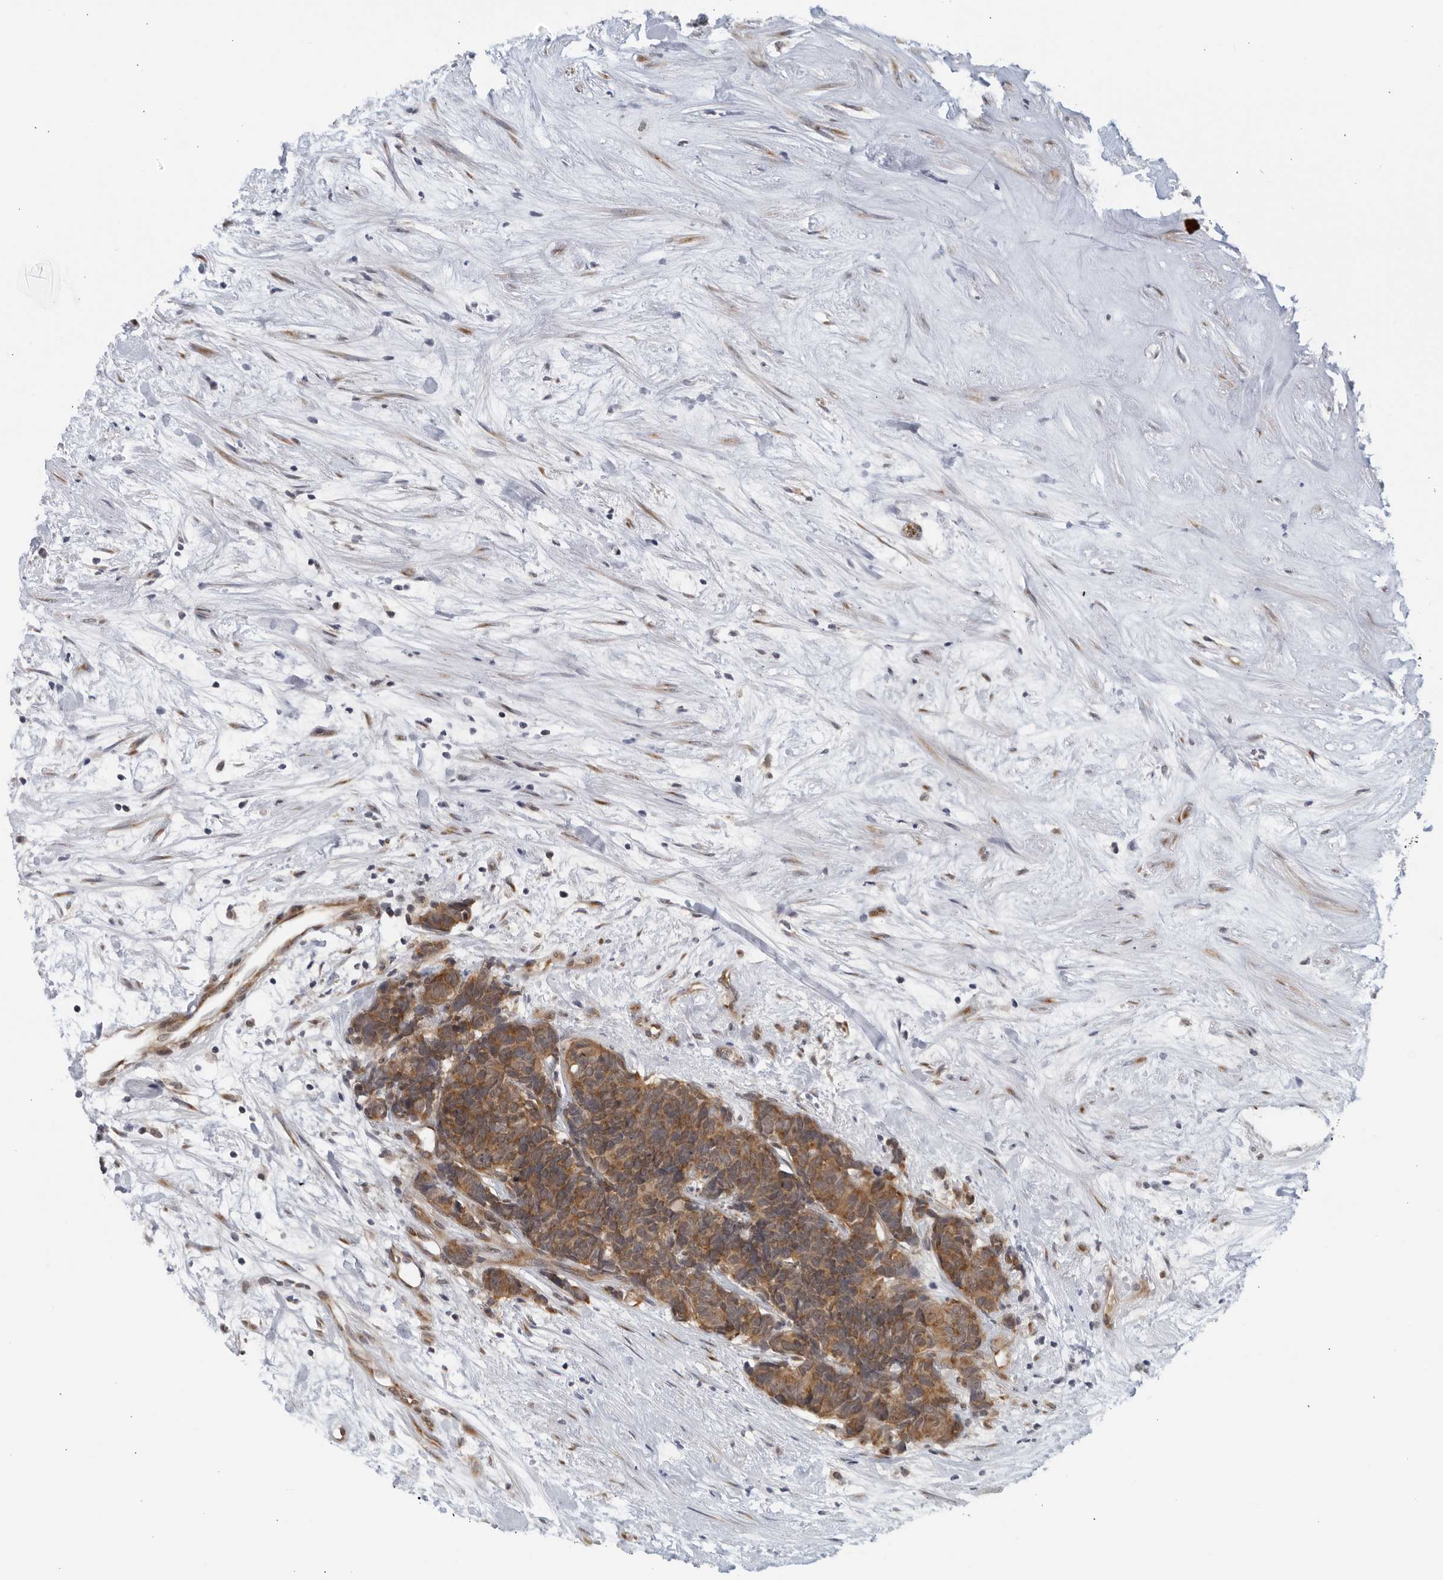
{"staining": {"intensity": "moderate", "quantity": ">75%", "location": "cytoplasmic/membranous"}, "tissue": "carcinoid", "cell_type": "Tumor cells", "image_type": "cancer", "snomed": [{"axis": "morphology", "description": "Carcinoma, NOS"}, {"axis": "morphology", "description": "Carcinoid, malignant, NOS"}, {"axis": "topography", "description": "Urinary bladder"}], "caption": "Immunohistochemistry (IHC) (DAB (3,3'-diaminobenzidine)) staining of carcinoma displays moderate cytoplasmic/membranous protein expression in about >75% of tumor cells.", "gene": "RC3H1", "patient": {"sex": "male", "age": 57}}